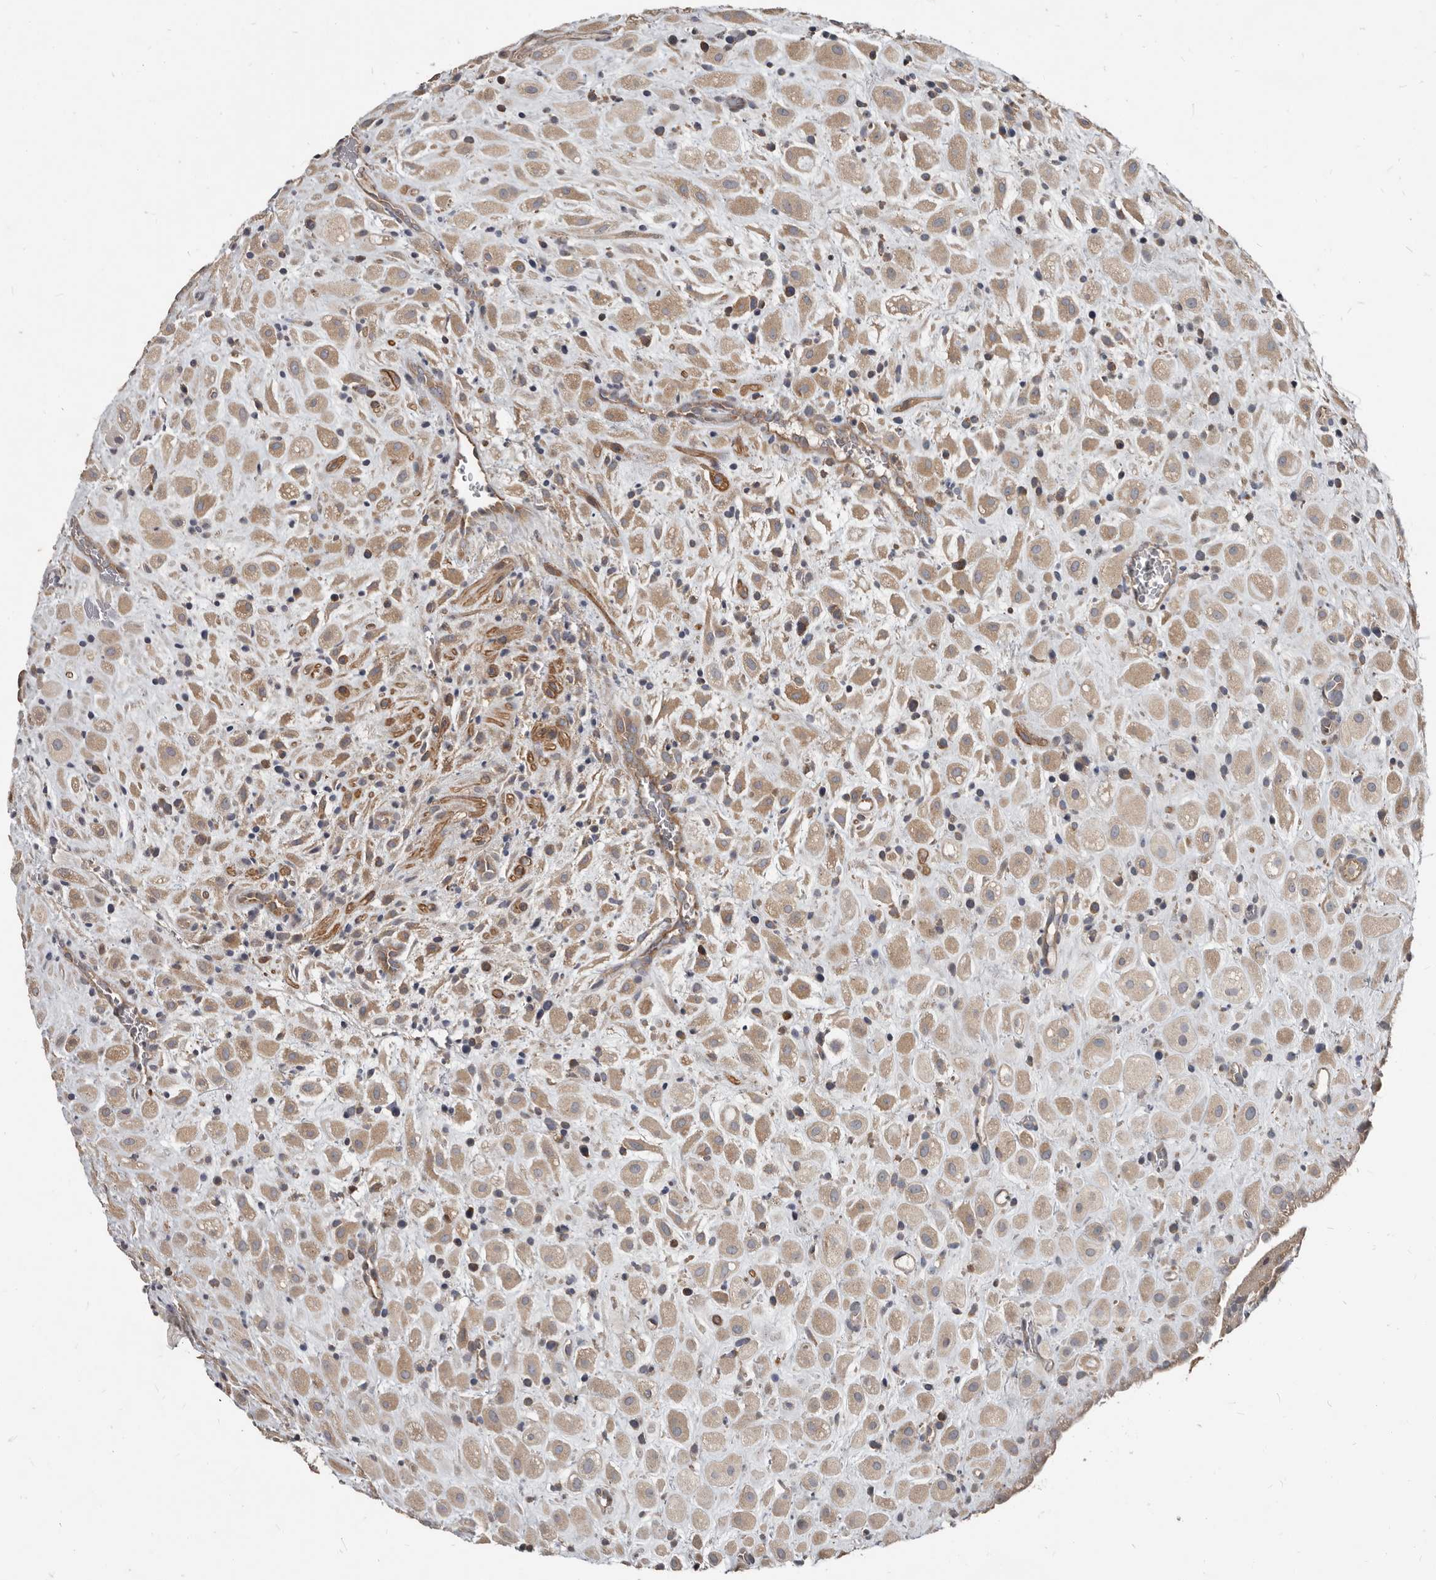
{"staining": {"intensity": "moderate", "quantity": ">75%", "location": "cytoplasmic/membranous"}, "tissue": "placenta", "cell_type": "Decidual cells", "image_type": "normal", "snomed": [{"axis": "morphology", "description": "Normal tissue, NOS"}, {"axis": "topography", "description": "Placenta"}], "caption": "Placenta stained for a protein (brown) exhibits moderate cytoplasmic/membranous positive positivity in approximately >75% of decidual cells.", "gene": "AKNAD1", "patient": {"sex": "female", "age": 35}}